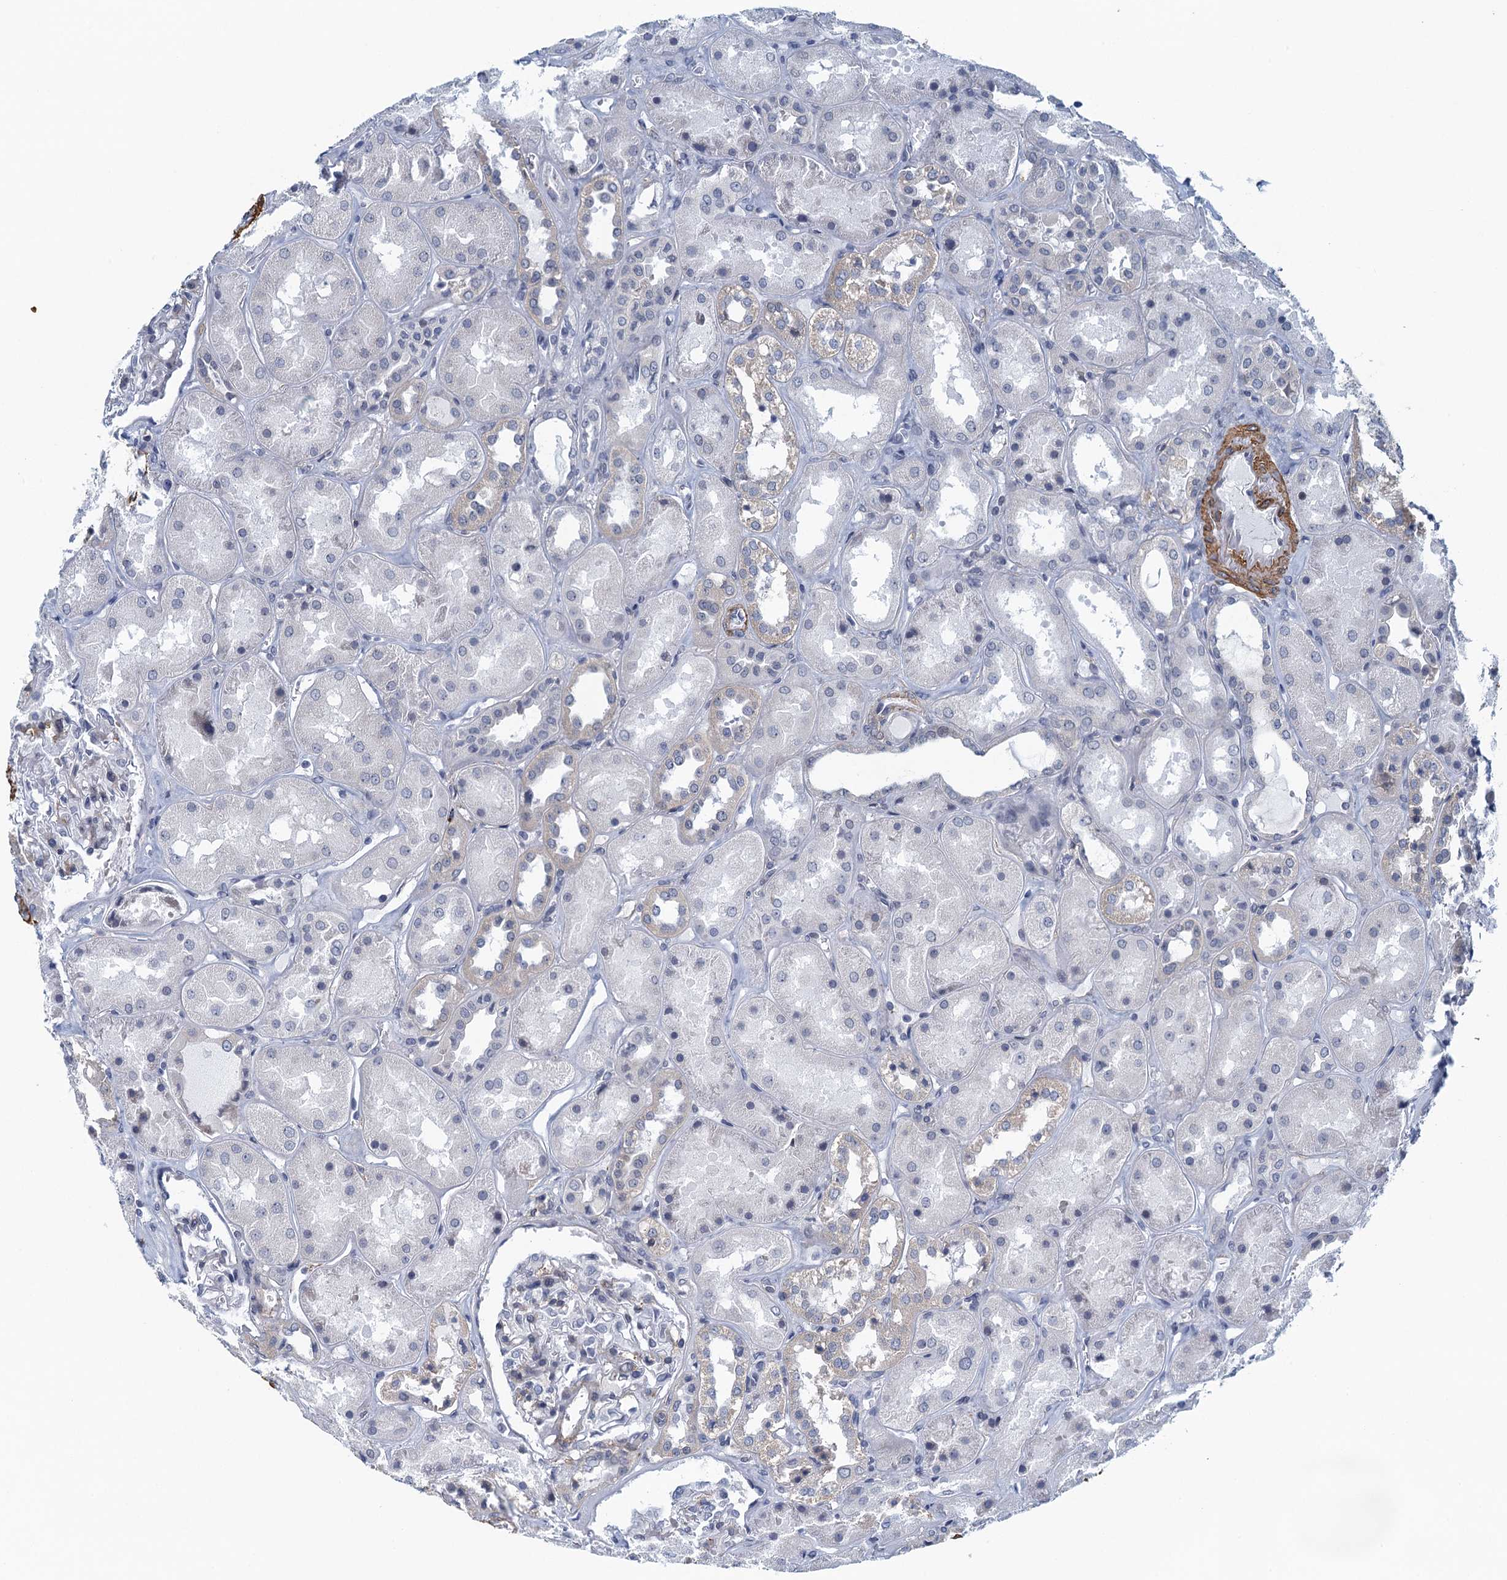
{"staining": {"intensity": "negative", "quantity": "none", "location": "none"}, "tissue": "kidney", "cell_type": "Cells in glomeruli", "image_type": "normal", "snomed": [{"axis": "morphology", "description": "Normal tissue, NOS"}, {"axis": "topography", "description": "Kidney"}], "caption": "High magnification brightfield microscopy of benign kidney stained with DAB (3,3'-diaminobenzidine) (brown) and counterstained with hematoxylin (blue): cells in glomeruli show no significant positivity. (Brightfield microscopy of DAB immunohistochemistry at high magnification).", "gene": "ALG2", "patient": {"sex": "male", "age": 70}}